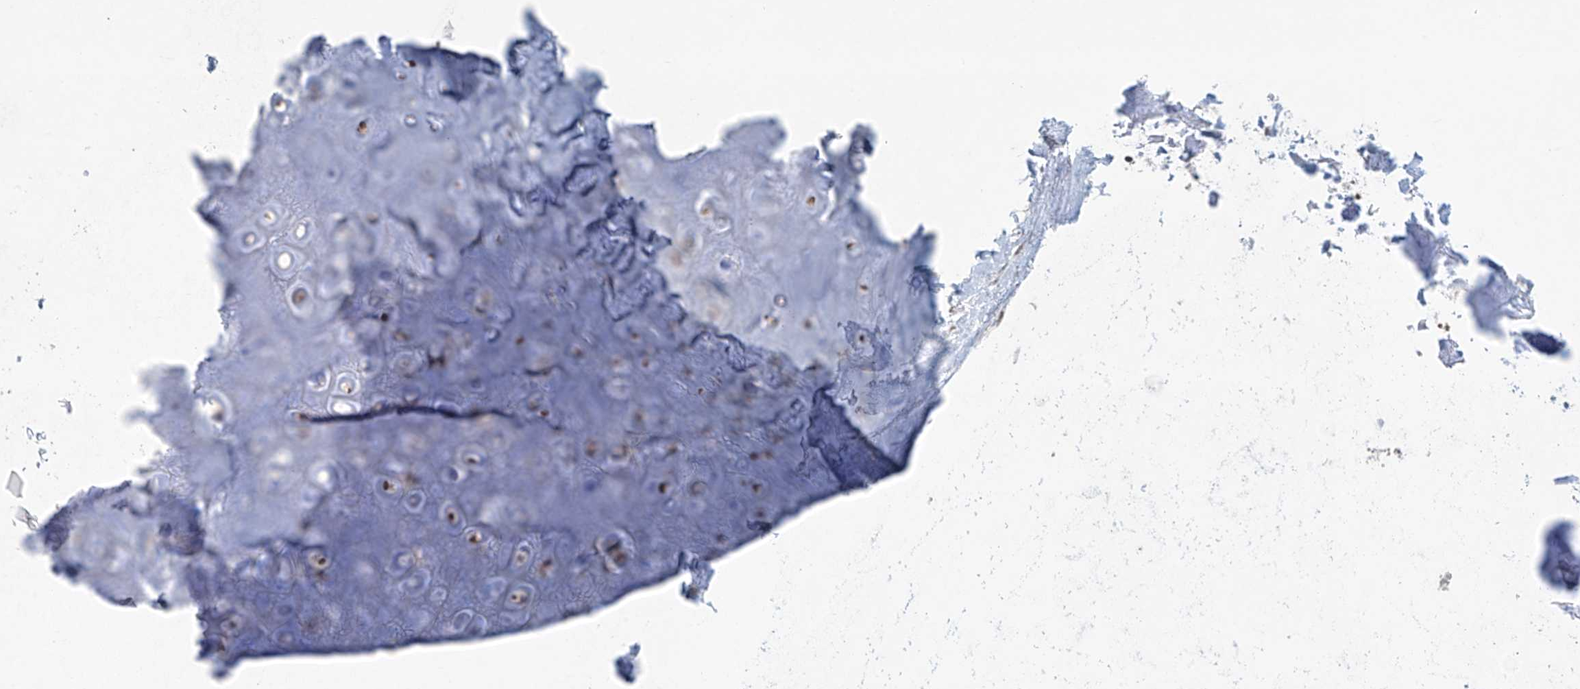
{"staining": {"intensity": "weak", "quantity": ">75%", "location": "cytoplasmic/membranous,nuclear"}, "tissue": "adipose tissue", "cell_type": "Adipocytes", "image_type": "normal", "snomed": [{"axis": "morphology", "description": "Normal tissue, NOS"}, {"axis": "morphology", "description": "Basal cell carcinoma"}, {"axis": "topography", "description": "Skin"}], "caption": "Adipose tissue stained with a protein marker displays weak staining in adipocytes.", "gene": "PPAT", "patient": {"sex": "female", "age": 89}}